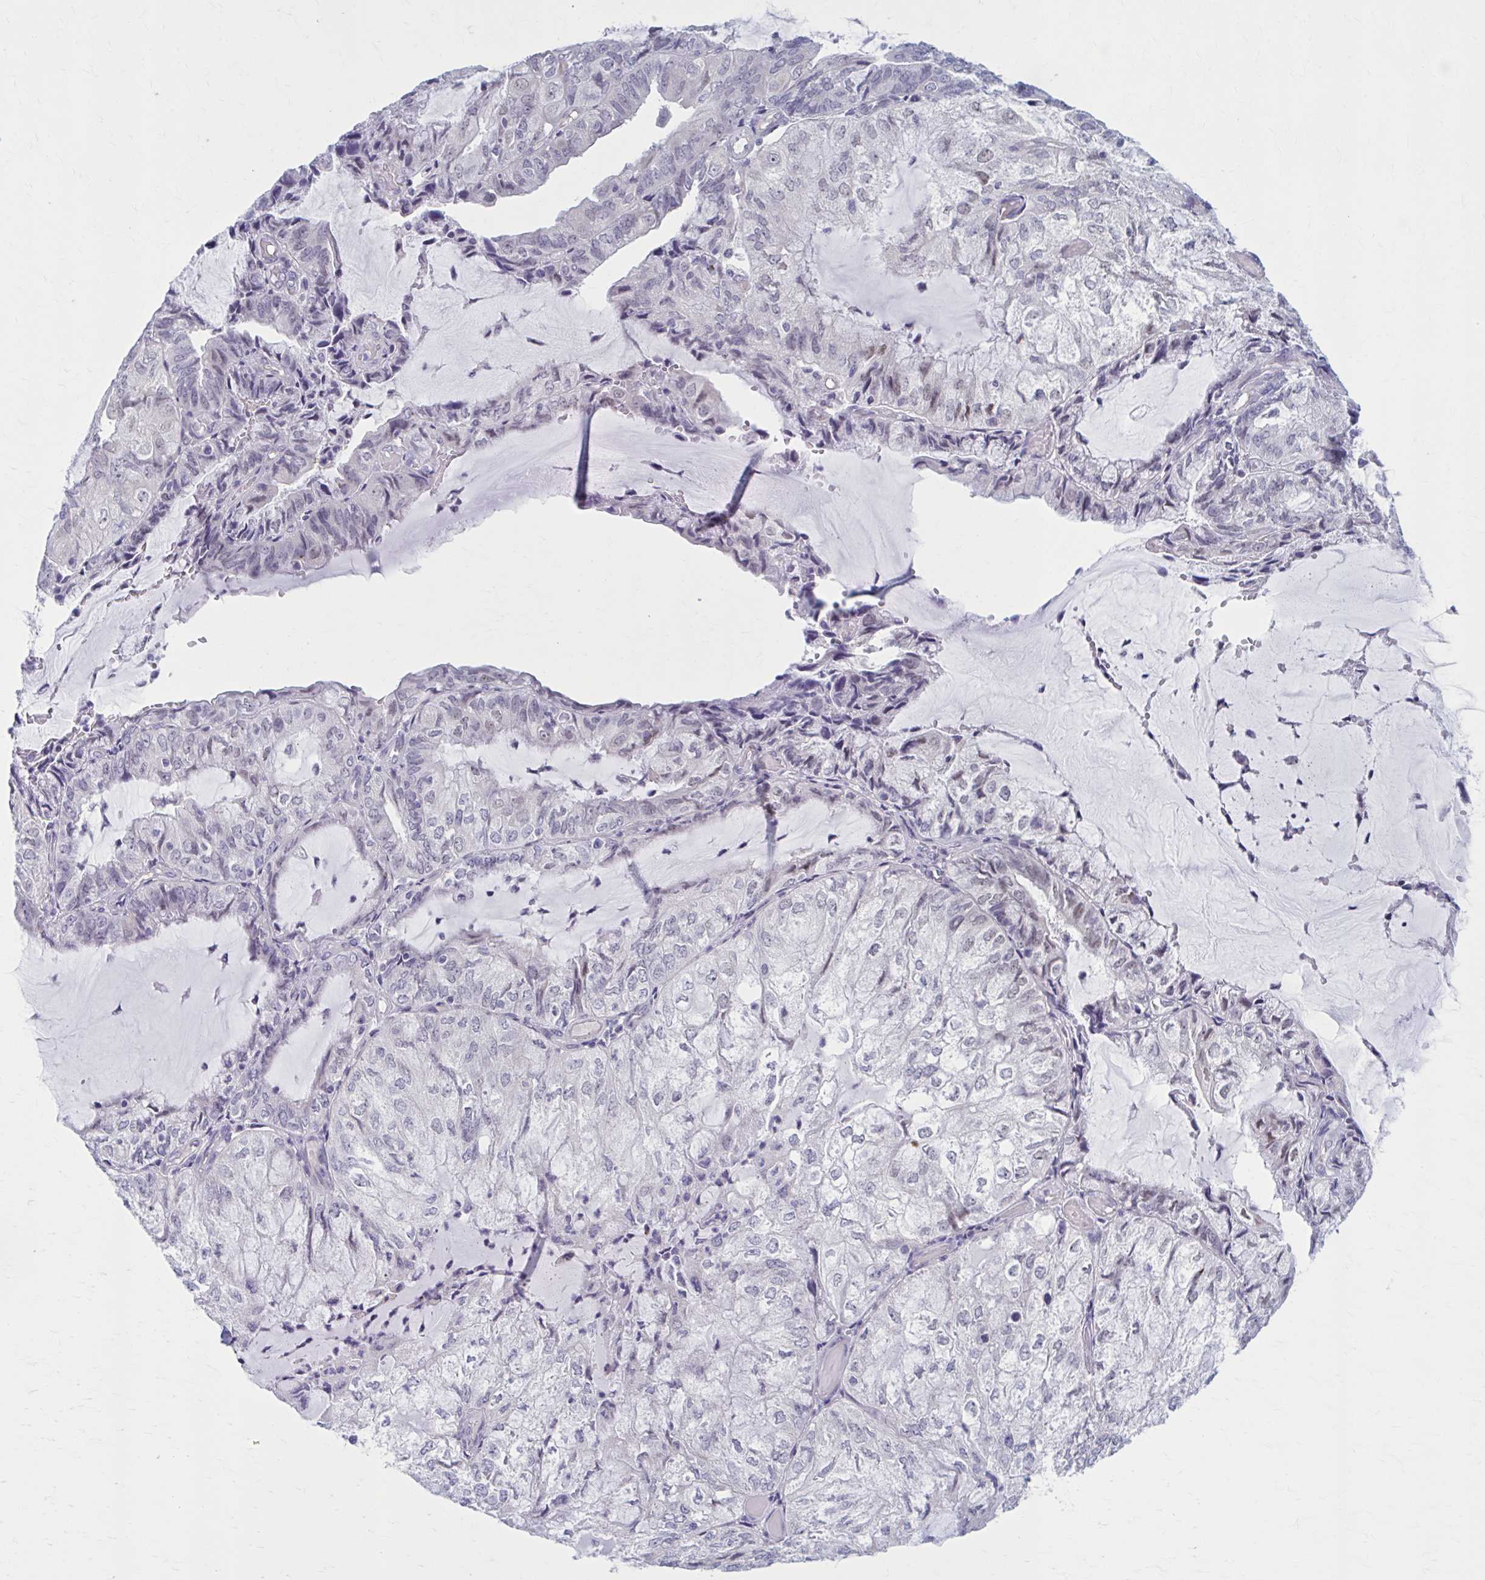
{"staining": {"intensity": "negative", "quantity": "none", "location": "none"}, "tissue": "endometrial cancer", "cell_type": "Tumor cells", "image_type": "cancer", "snomed": [{"axis": "morphology", "description": "Adenocarcinoma, NOS"}, {"axis": "topography", "description": "Endometrium"}], "caption": "Tumor cells are negative for protein expression in human endometrial adenocarcinoma. (Stains: DAB (3,3'-diaminobenzidine) immunohistochemistry with hematoxylin counter stain, Microscopy: brightfield microscopy at high magnification).", "gene": "CCDC105", "patient": {"sex": "female", "age": 81}}